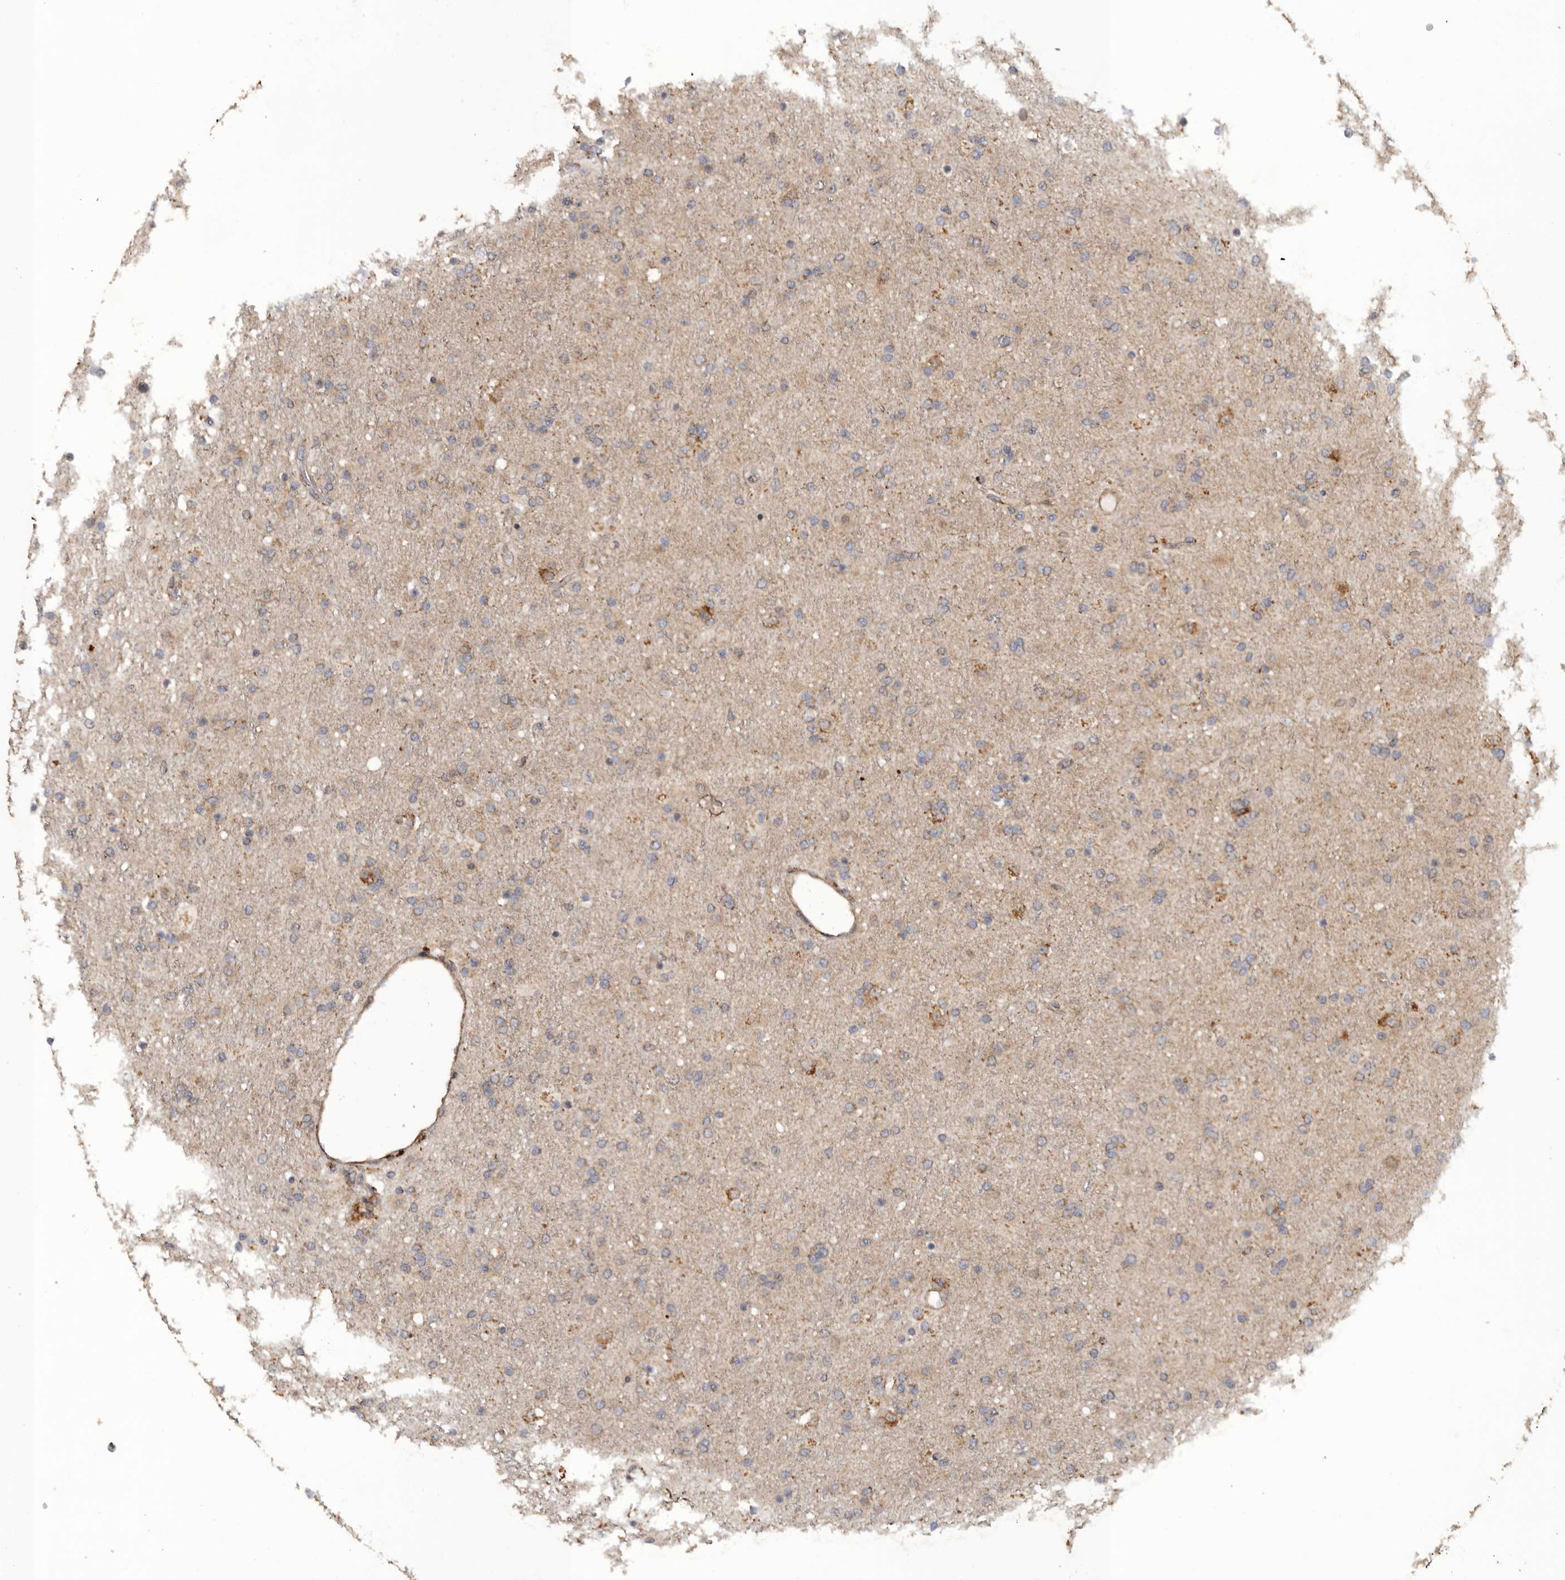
{"staining": {"intensity": "weak", "quantity": "25%-75%", "location": "cytoplasmic/membranous"}, "tissue": "glioma", "cell_type": "Tumor cells", "image_type": "cancer", "snomed": [{"axis": "morphology", "description": "Glioma, malignant, Low grade"}, {"axis": "topography", "description": "Brain"}], "caption": "DAB (3,3'-diaminobenzidine) immunohistochemical staining of glioma shows weak cytoplasmic/membranous protein positivity in about 25%-75% of tumor cells.", "gene": "PODXL2", "patient": {"sex": "male", "age": 65}}